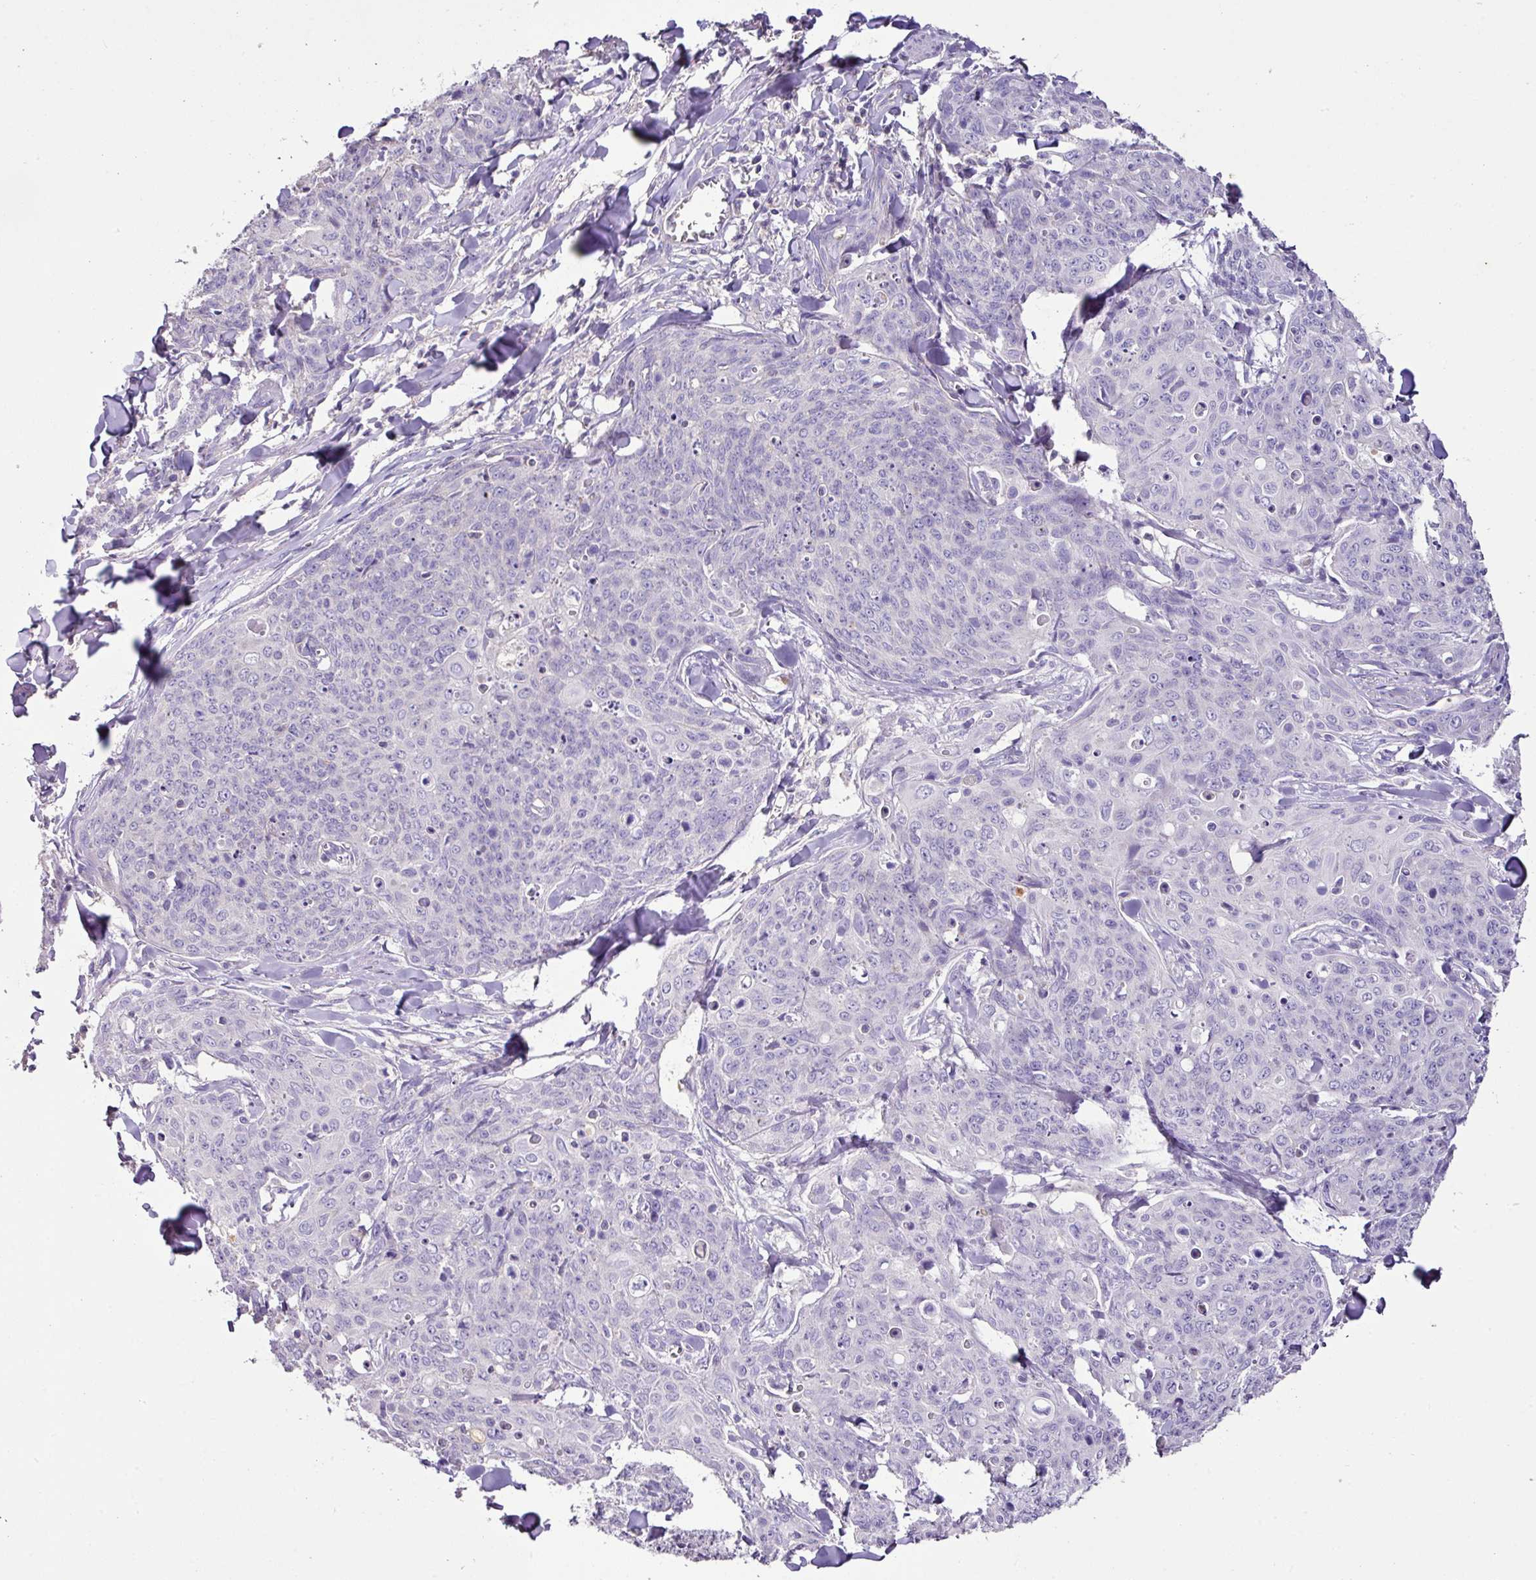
{"staining": {"intensity": "negative", "quantity": "none", "location": "none"}, "tissue": "skin cancer", "cell_type": "Tumor cells", "image_type": "cancer", "snomed": [{"axis": "morphology", "description": "Squamous cell carcinoma, NOS"}, {"axis": "topography", "description": "Skin"}, {"axis": "topography", "description": "Vulva"}], "caption": "This micrograph is of skin cancer (squamous cell carcinoma) stained with immunohistochemistry to label a protein in brown with the nuclei are counter-stained blue. There is no positivity in tumor cells. (Brightfield microscopy of DAB (3,3'-diaminobenzidine) immunohistochemistry (IHC) at high magnification).", "gene": "AGR3", "patient": {"sex": "female", "age": 85}}